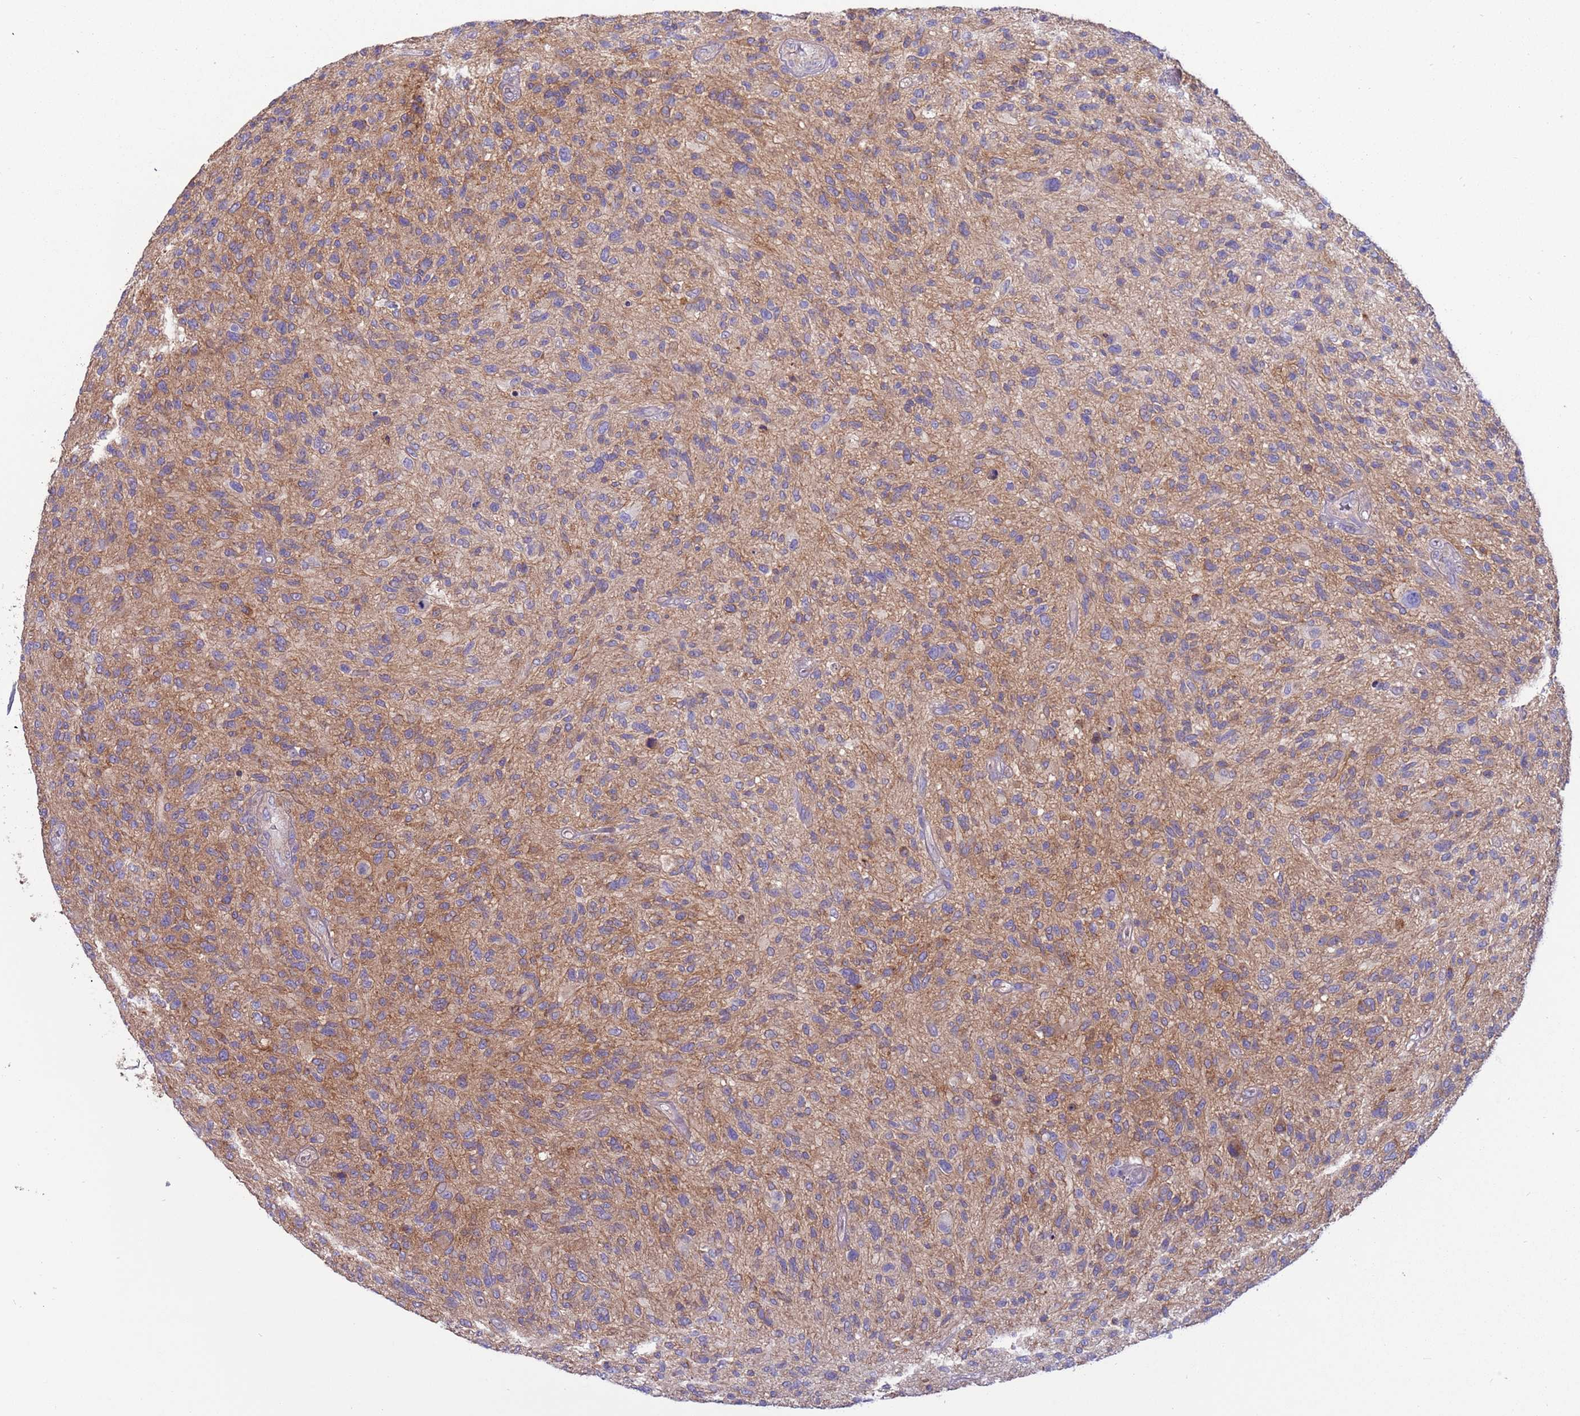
{"staining": {"intensity": "weak", "quantity": "25%-75%", "location": "cytoplasmic/membranous"}, "tissue": "glioma", "cell_type": "Tumor cells", "image_type": "cancer", "snomed": [{"axis": "morphology", "description": "Glioma, malignant, High grade"}, {"axis": "topography", "description": "Brain"}], "caption": "This is an image of immunohistochemistry (IHC) staining of malignant glioma (high-grade), which shows weak expression in the cytoplasmic/membranous of tumor cells.", "gene": "UQCRQ", "patient": {"sex": "male", "age": 47}}